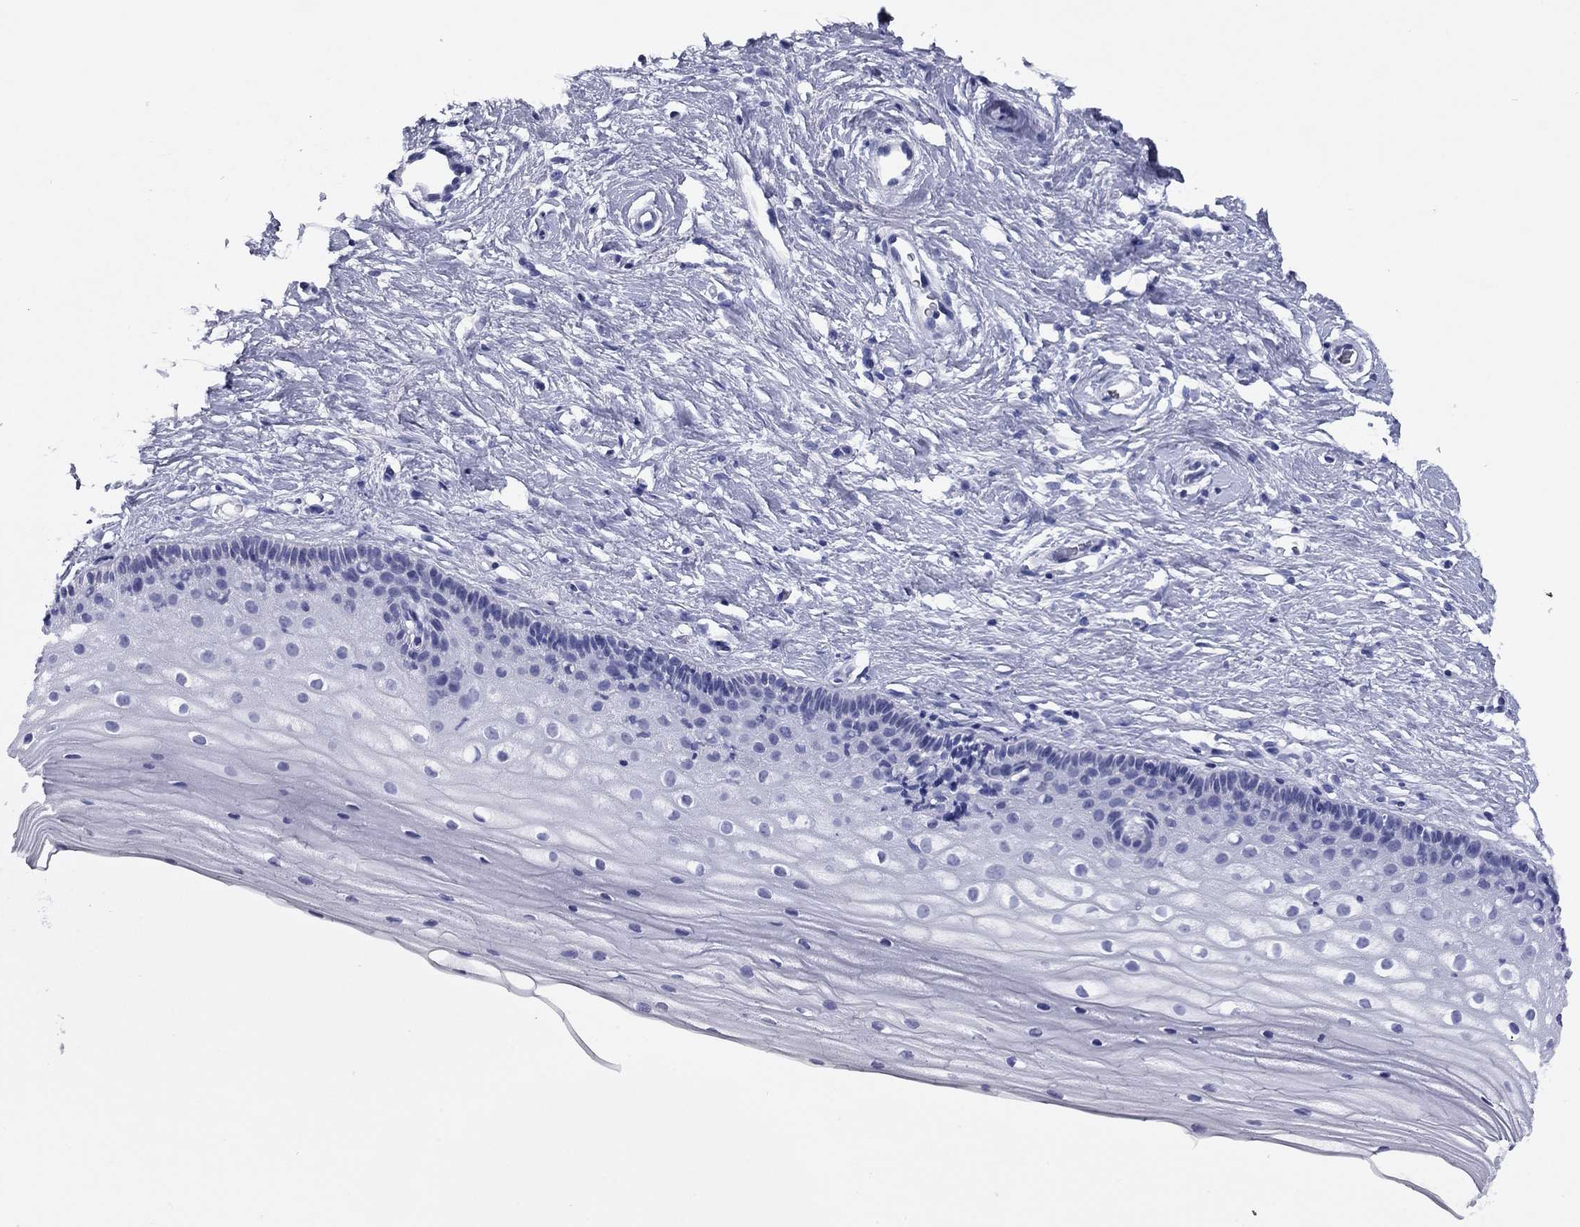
{"staining": {"intensity": "negative", "quantity": "none", "location": "none"}, "tissue": "cervix", "cell_type": "Squamous epithelial cells", "image_type": "normal", "snomed": [{"axis": "morphology", "description": "Normal tissue, NOS"}, {"axis": "topography", "description": "Cervix"}], "caption": "A high-resolution histopathology image shows immunohistochemistry staining of normal cervix, which displays no significant positivity in squamous epithelial cells.", "gene": "NPPA", "patient": {"sex": "female", "age": 40}}